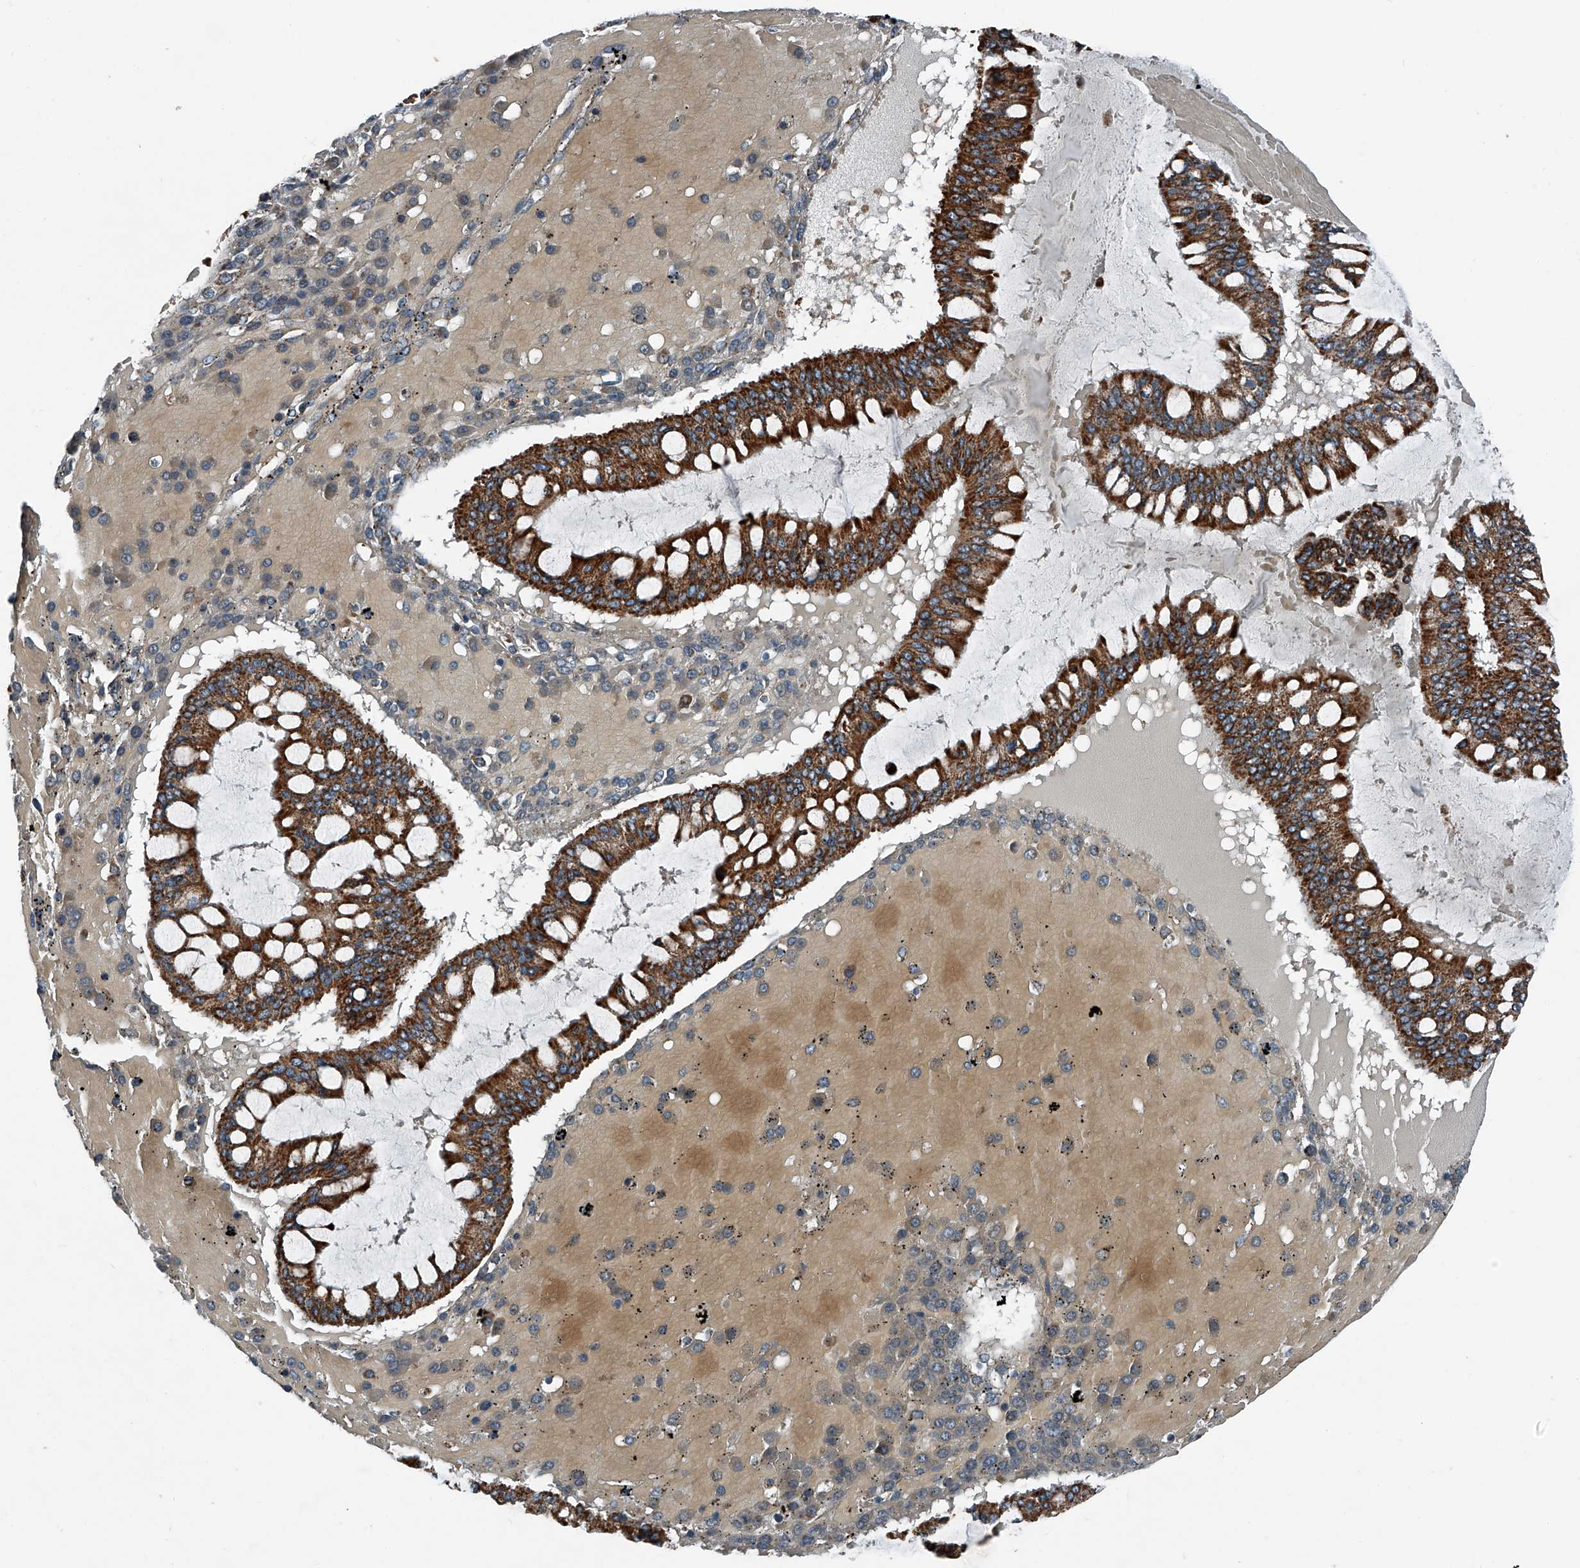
{"staining": {"intensity": "strong", "quantity": ">75%", "location": "cytoplasmic/membranous"}, "tissue": "ovarian cancer", "cell_type": "Tumor cells", "image_type": "cancer", "snomed": [{"axis": "morphology", "description": "Cystadenocarcinoma, mucinous, NOS"}, {"axis": "topography", "description": "Ovary"}], "caption": "An IHC histopathology image of neoplastic tissue is shown. Protein staining in brown labels strong cytoplasmic/membranous positivity in ovarian cancer within tumor cells. Using DAB (brown) and hematoxylin (blue) stains, captured at high magnification using brightfield microscopy.", "gene": "CHRNA7", "patient": {"sex": "female", "age": 73}}